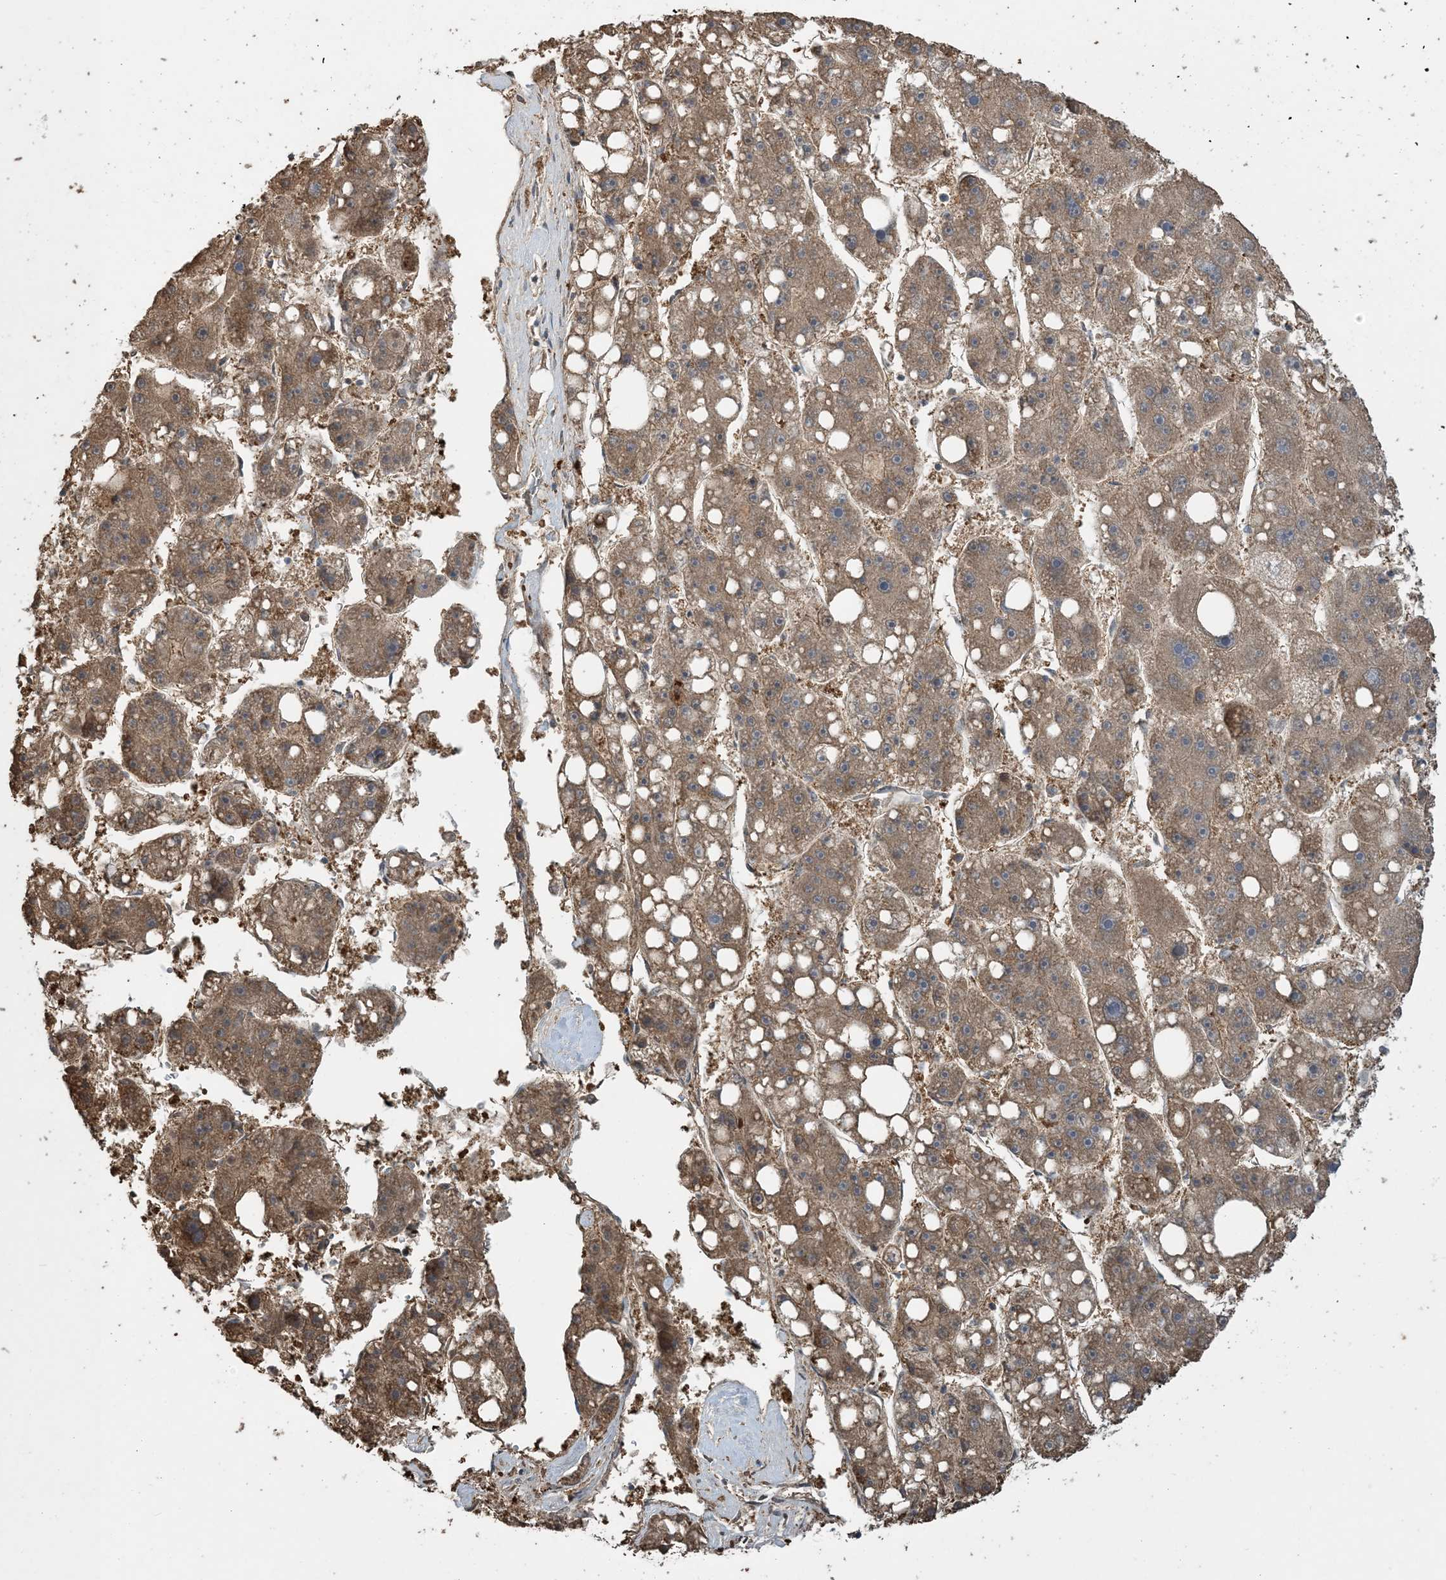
{"staining": {"intensity": "moderate", "quantity": ">75%", "location": "nuclear"}, "tissue": "liver cancer", "cell_type": "Tumor cells", "image_type": "cancer", "snomed": [{"axis": "morphology", "description": "Carcinoma, Hepatocellular, NOS"}, {"axis": "topography", "description": "Liver"}], "caption": "DAB (3,3'-diaminobenzidine) immunohistochemical staining of human liver cancer reveals moderate nuclear protein positivity in about >75% of tumor cells.", "gene": "HSPA1A", "patient": {"sex": "female", "age": 61}}